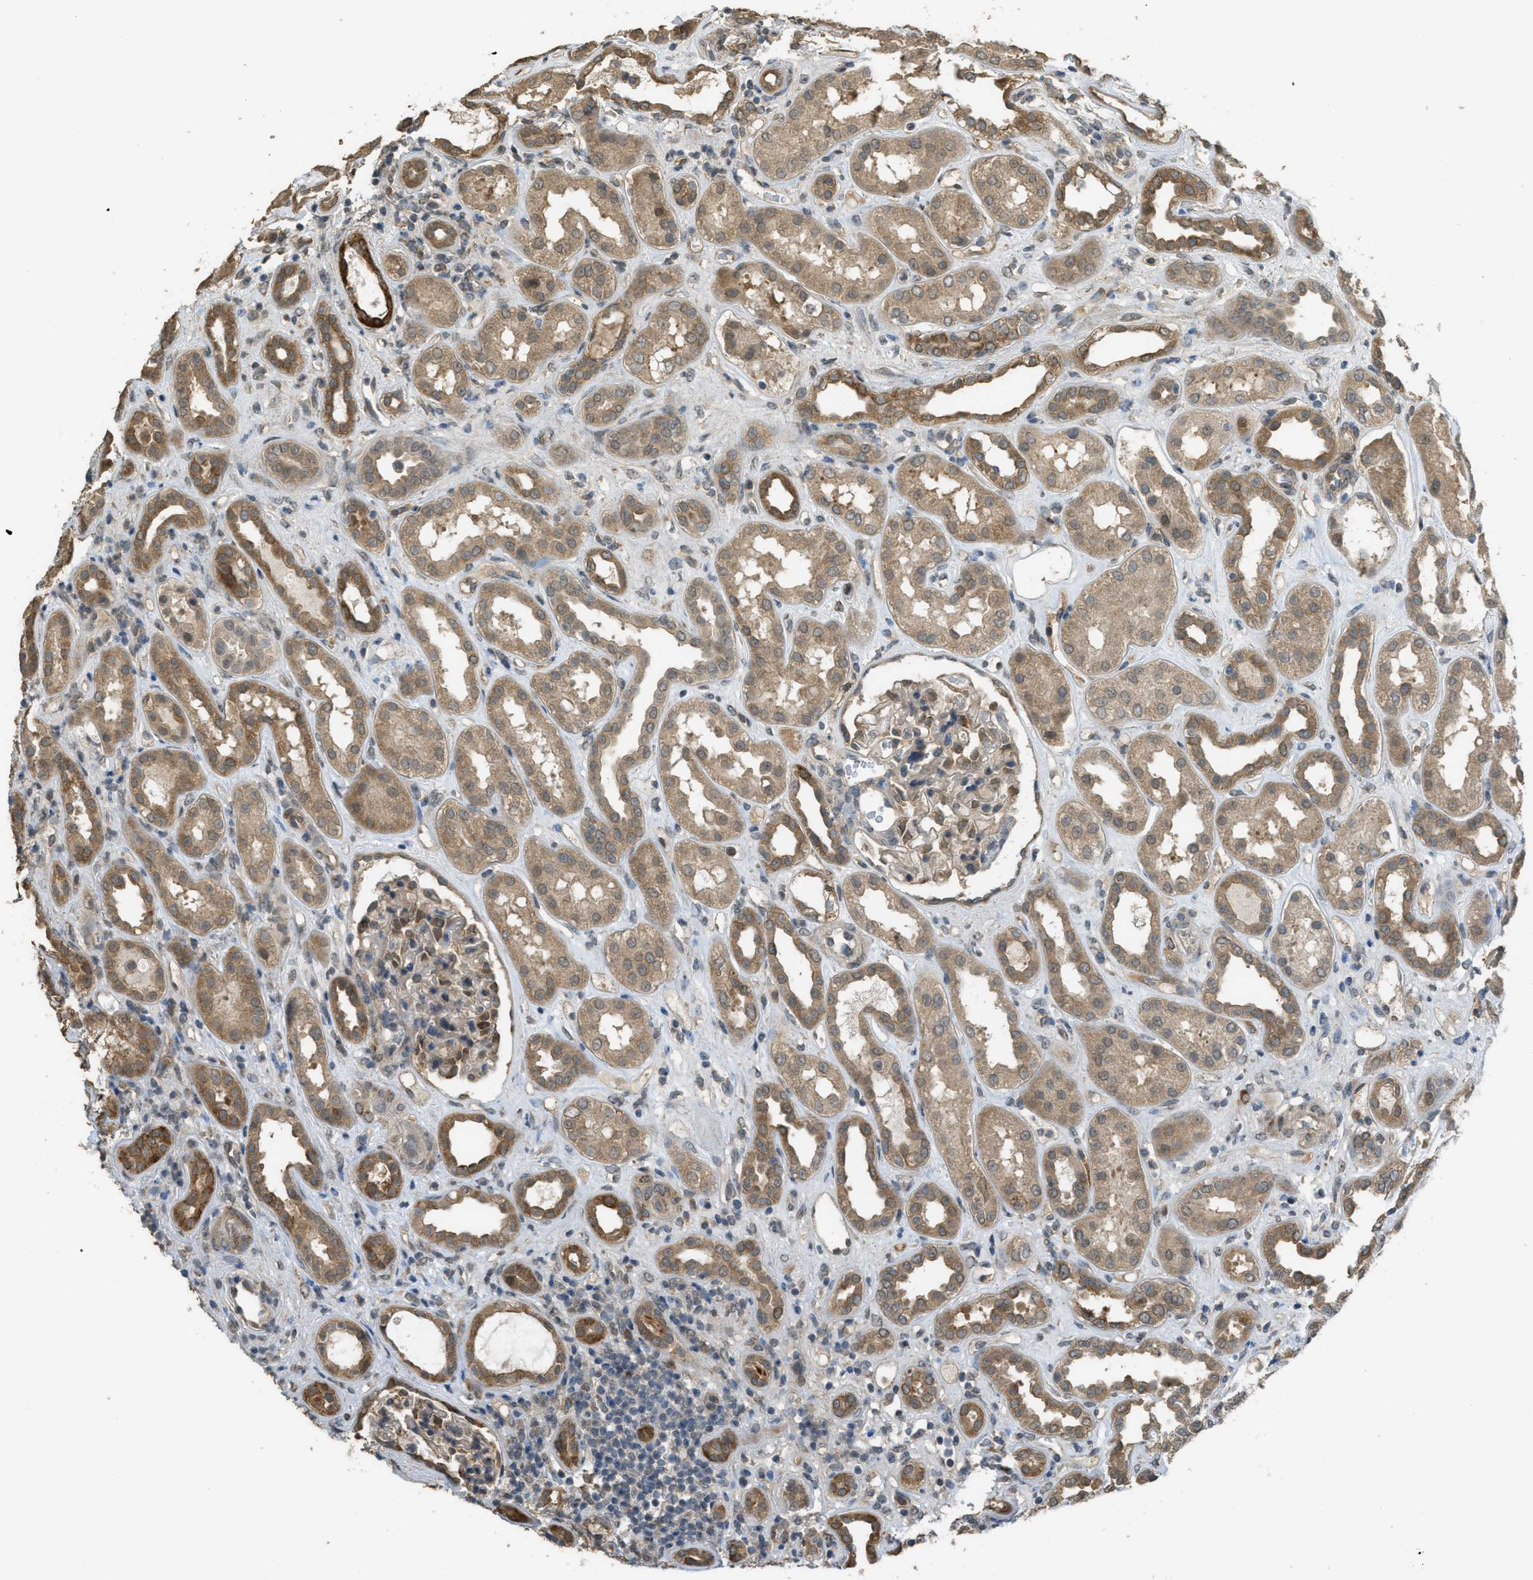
{"staining": {"intensity": "moderate", "quantity": "25%-75%", "location": "cytoplasmic/membranous,nuclear"}, "tissue": "kidney", "cell_type": "Cells in glomeruli", "image_type": "normal", "snomed": [{"axis": "morphology", "description": "Normal tissue, NOS"}, {"axis": "topography", "description": "Kidney"}], "caption": "The photomicrograph displays a brown stain indicating the presence of a protein in the cytoplasmic/membranous,nuclear of cells in glomeruli in kidney. (IHC, brightfield microscopy, high magnification).", "gene": "IGF2BP2", "patient": {"sex": "male", "age": 59}}